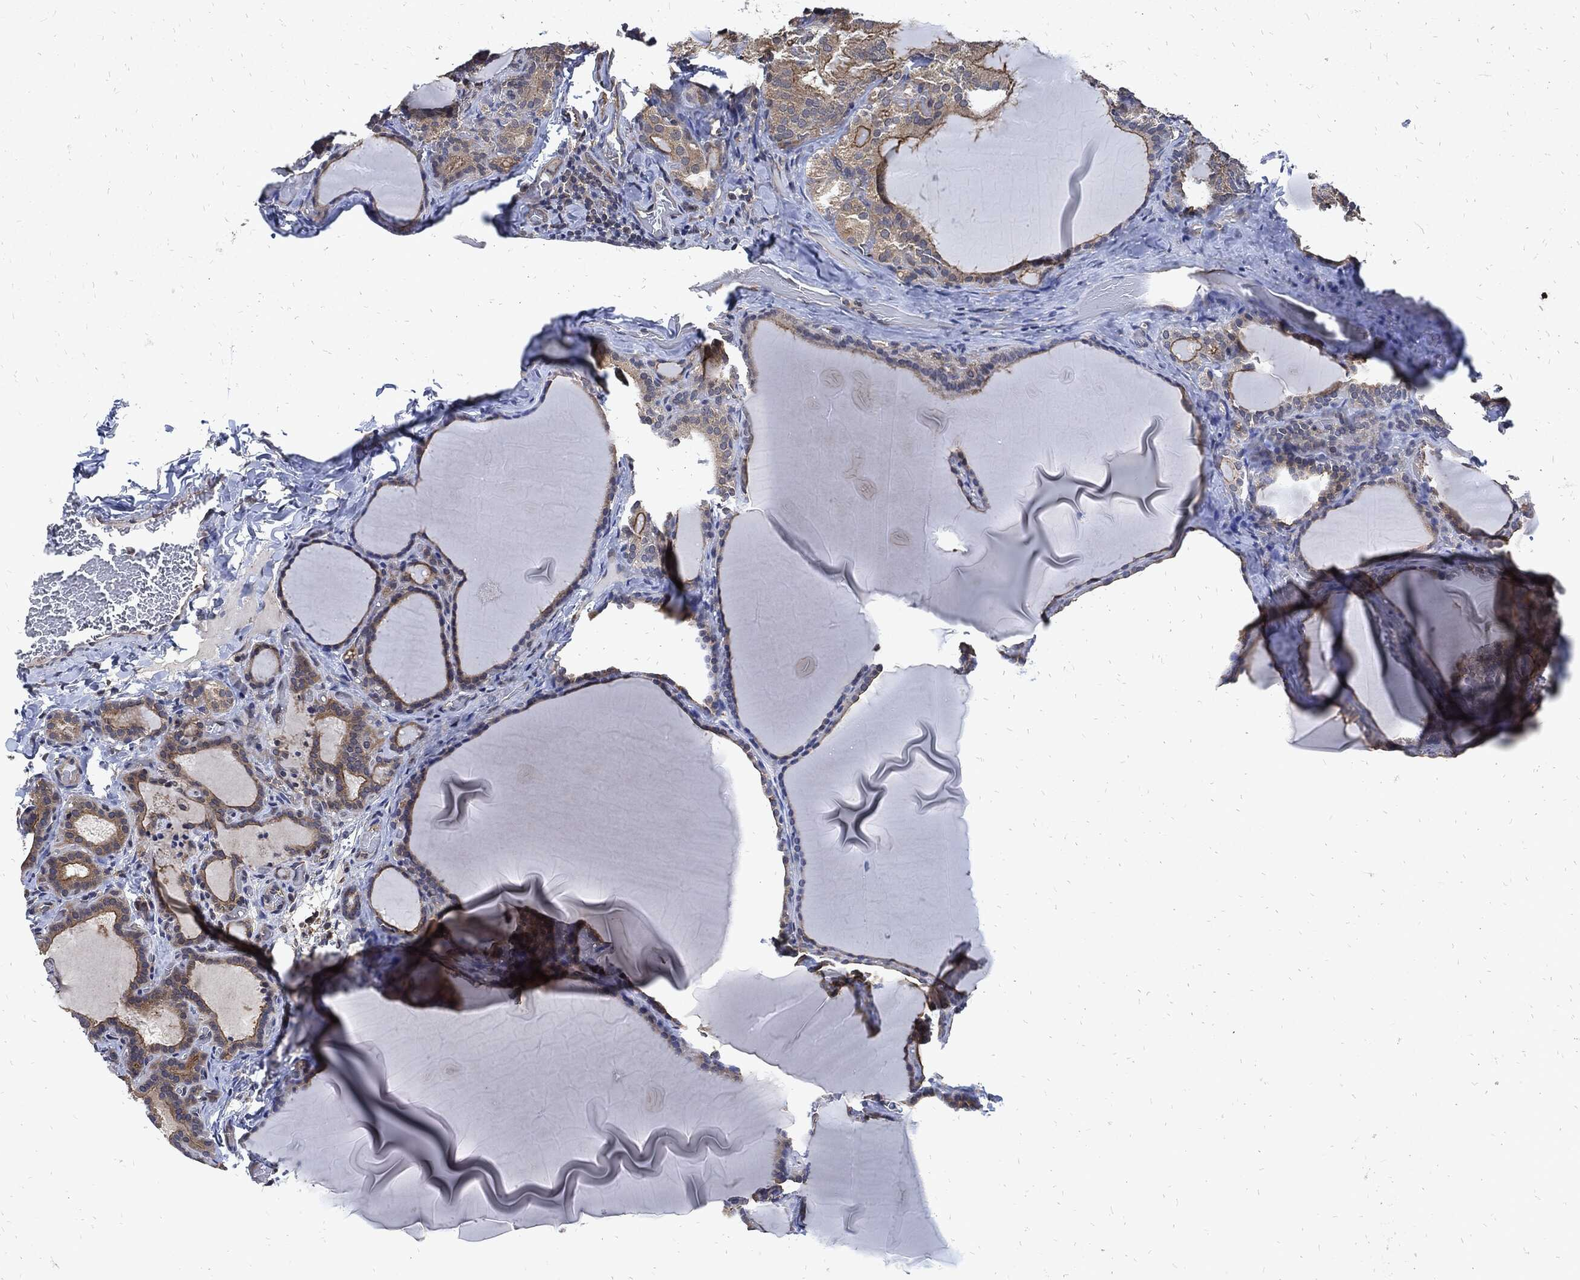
{"staining": {"intensity": "weak", "quantity": ">75%", "location": "cytoplasmic/membranous"}, "tissue": "thyroid gland", "cell_type": "Glandular cells", "image_type": "normal", "snomed": [{"axis": "morphology", "description": "Normal tissue, NOS"}, {"axis": "morphology", "description": "Hyperplasia, NOS"}, {"axis": "topography", "description": "Thyroid gland"}], "caption": "Protein analysis of unremarkable thyroid gland reveals weak cytoplasmic/membranous positivity in approximately >75% of glandular cells.", "gene": "DCTN1", "patient": {"sex": "female", "age": 27}}